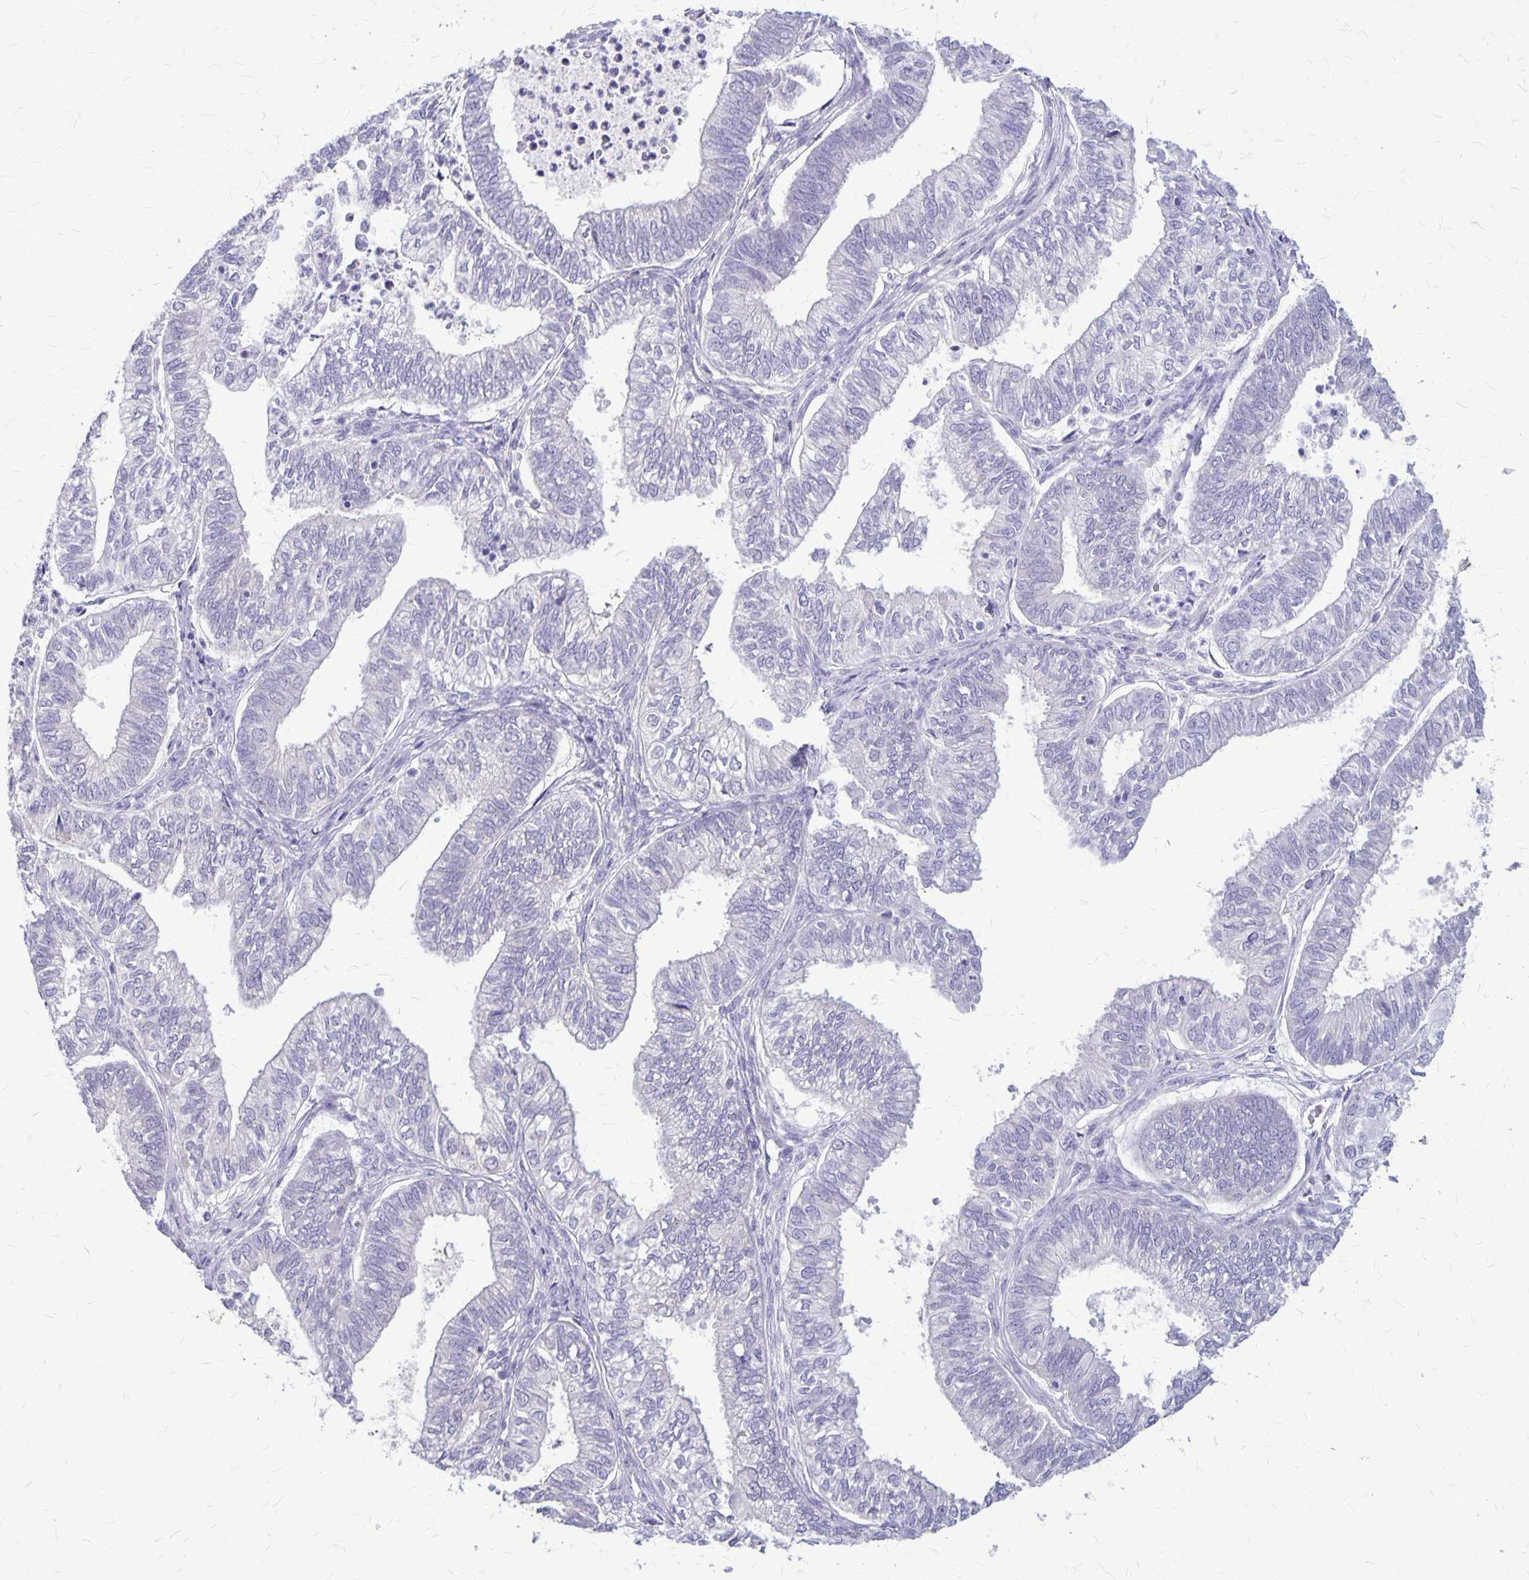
{"staining": {"intensity": "negative", "quantity": "none", "location": "none"}, "tissue": "ovarian cancer", "cell_type": "Tumor cells", "image_type": "cancer", "snomed": [{"axis": "morphology", "description": "Carcinoma, endometroid"}, {"axis": "topography", "description": "Ovary"}], "caption": "Tumor cells show no significant protein positivity in endometroid carcinoma (ovarian). (DAB (3,3'-diaminobenzidine) immunohistochemistry (IHC) visualized using brightfield microscopy, high magnification).", "gene": "PLXNB3", "patient": {"sex": "female", "age": 64}}